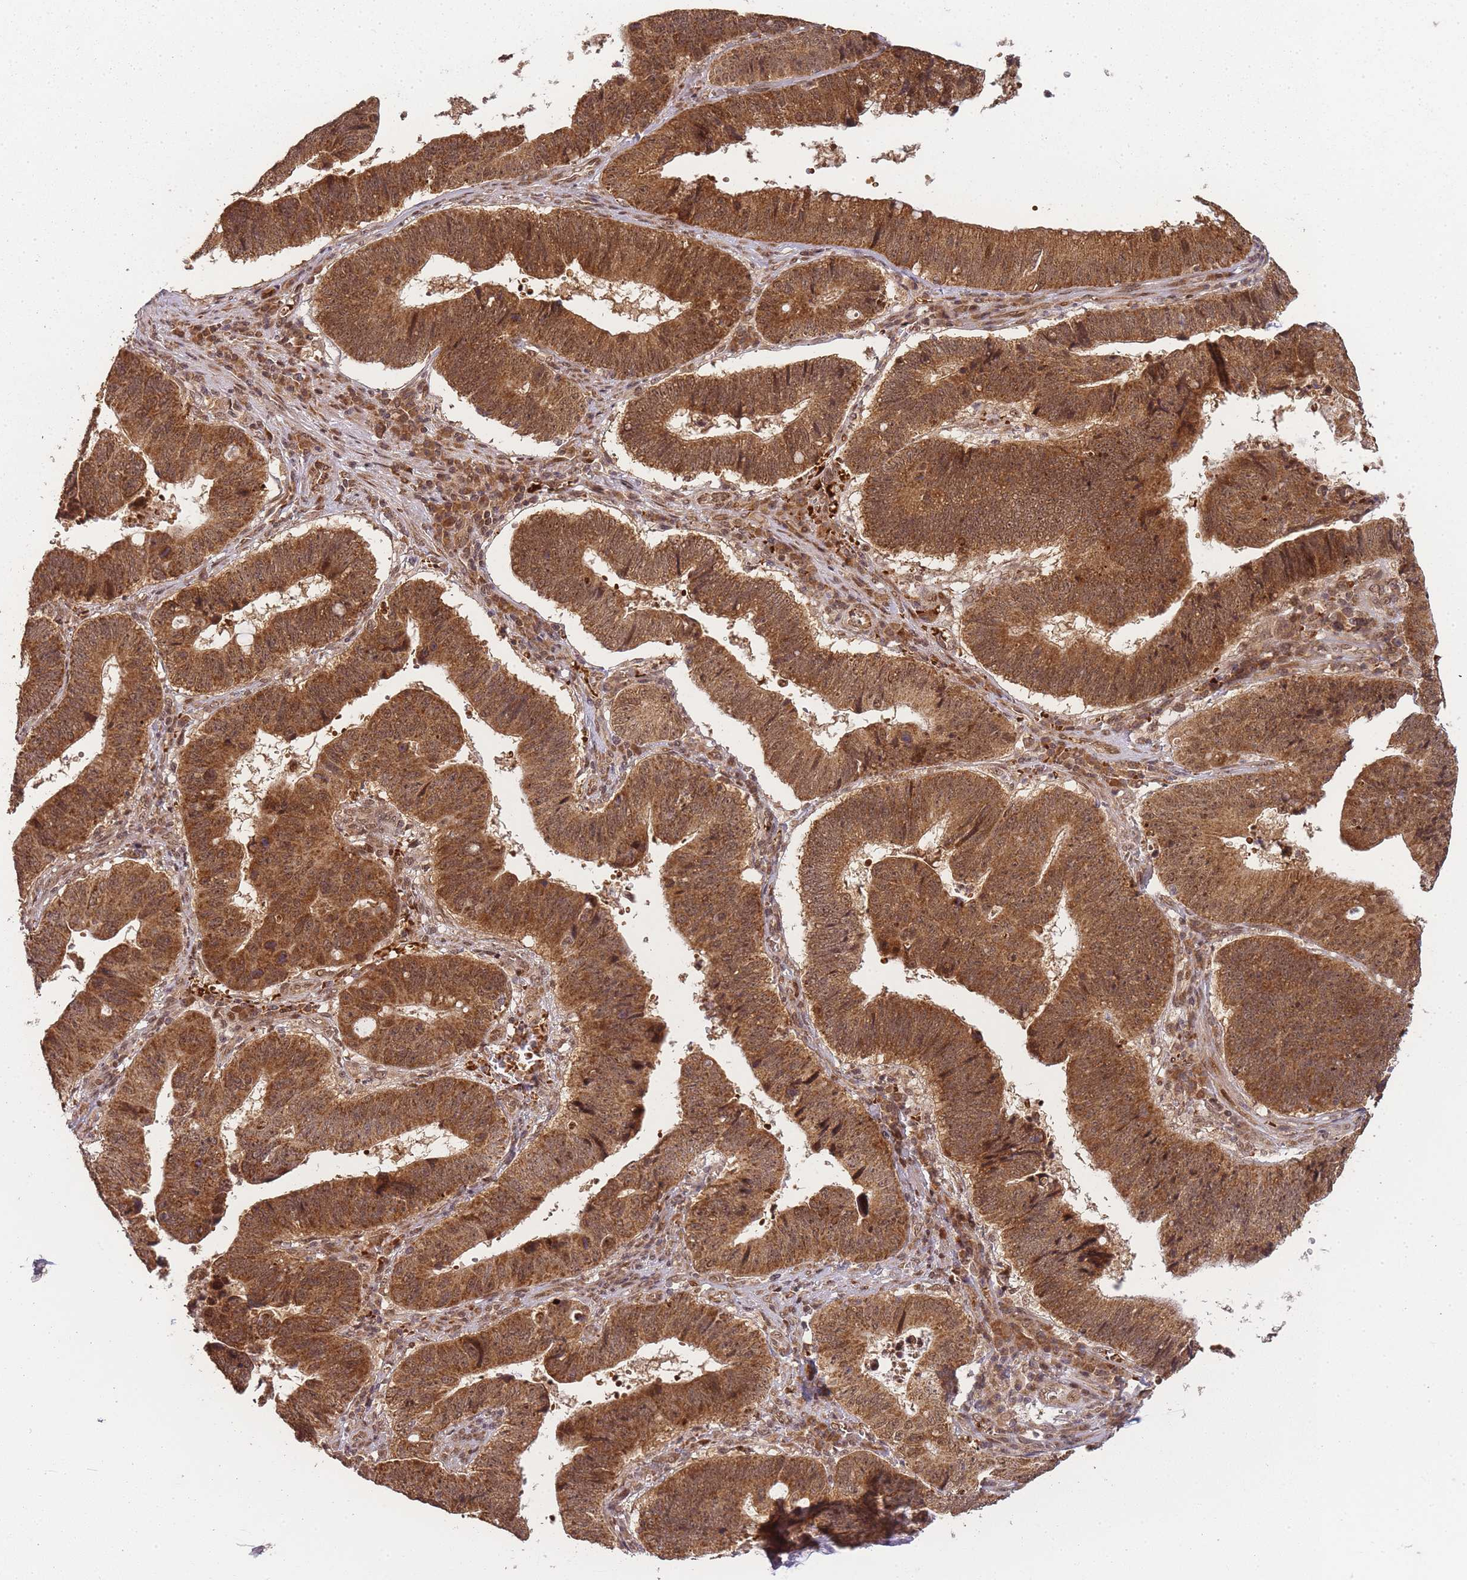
{"staining": {"intensity": "moderate", "quantity": ">75%", "location": "cytoplasmic/membranous,nuclear"}, "tissue": "stomach cancer", "cell_type": "Tumor cells", "image_type": "cancer", "snomed": [{"axis": "morphology", "description": "Adenocarcinoma, NOS"}, {"axis": "topography", "description": "Stomach"}], "caption": "Immunohistochemical staining of stomach adenocarcinoma demonstrates medium levels of moderate cytoplasmic/membranous and nuclear protein staining in about >75% of tumor cells.", "gene": "ZNF497", "patient": {"sex": "male", "age": 59}}